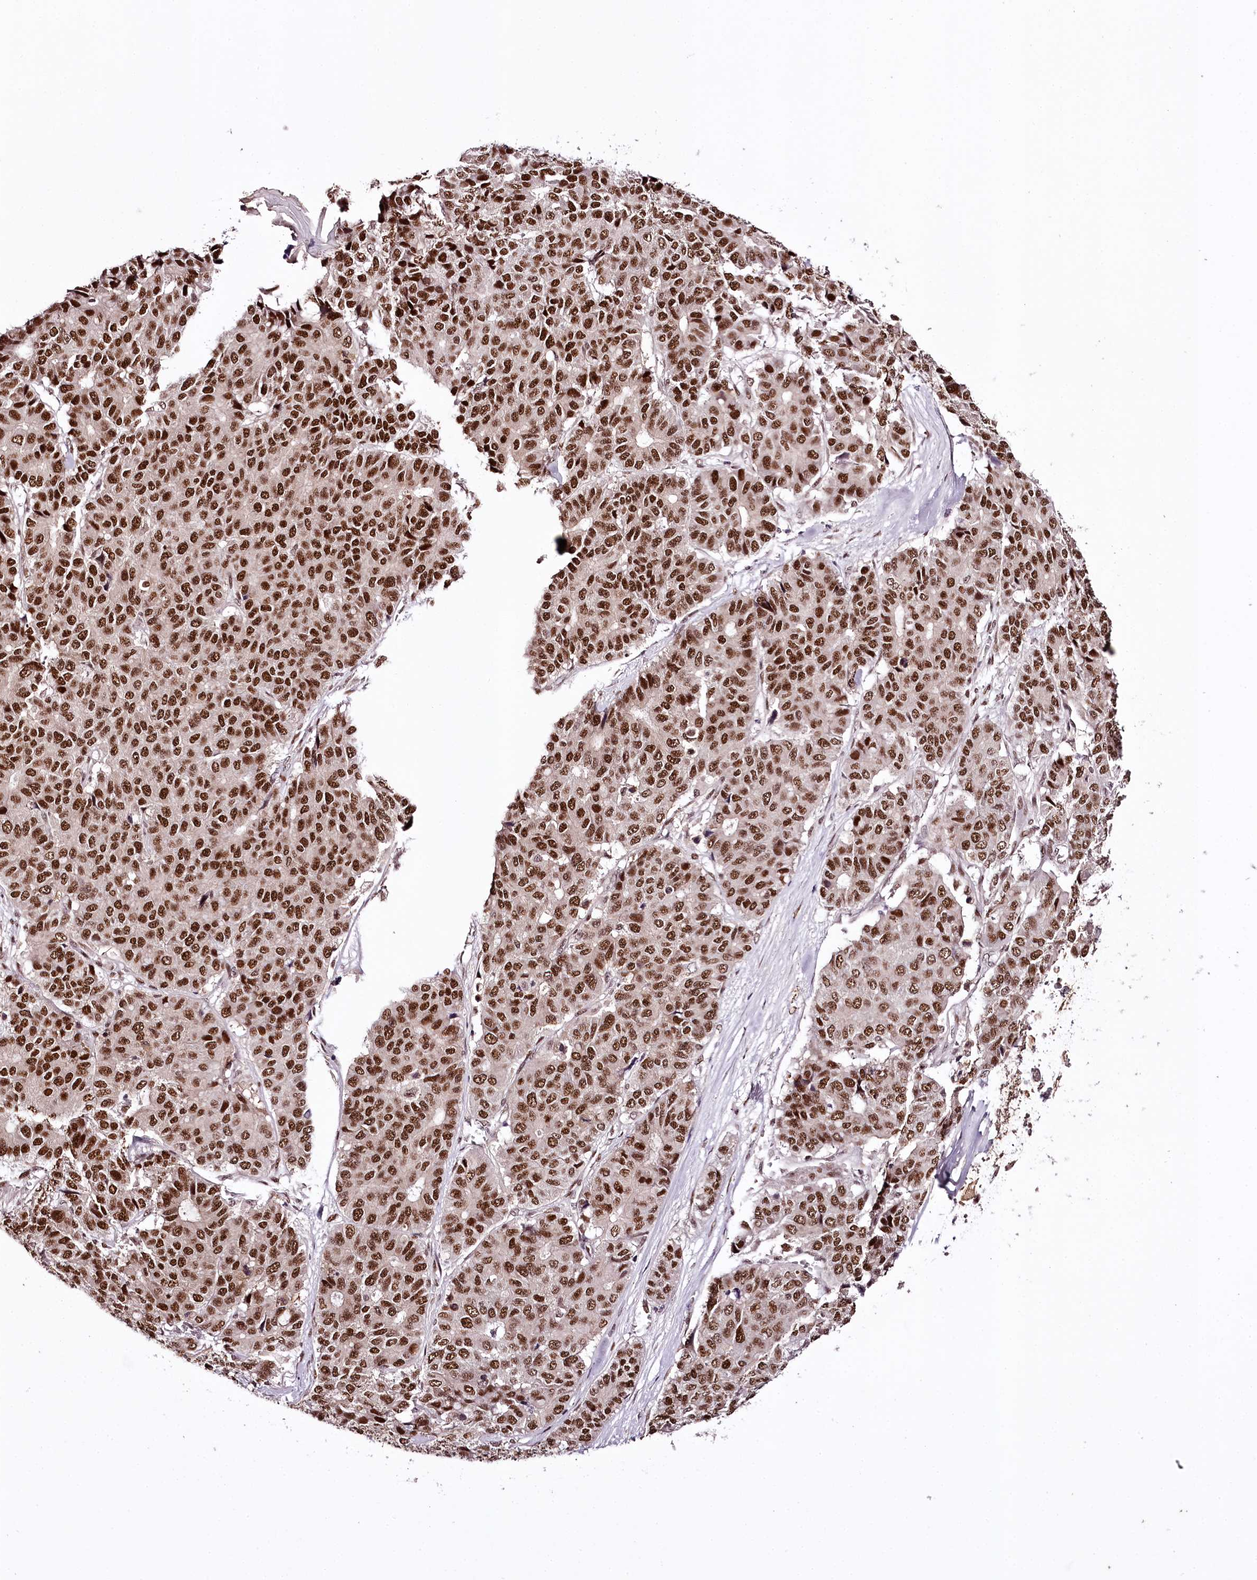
{"staining": {"intensity": "strong", "quantity": ">75%", "location": "nuclear"}, "tissue": "pancreatic cancer", "cell_type": "Tumor cells", "image_type": "cancer", "snomed": [{"axis": "morphology", "description": "Adenocarcinoma, NOS"}, {"axis": "topography", "description": "Pancreas"}], "caption": "Protein staining of pancreatic cancer (adenocarcinoma) tissue shows strong nuclear staining in about >75% of tumor cells.", "gene": "TTC33", "patient": {"sex": "male", "age": 50}}